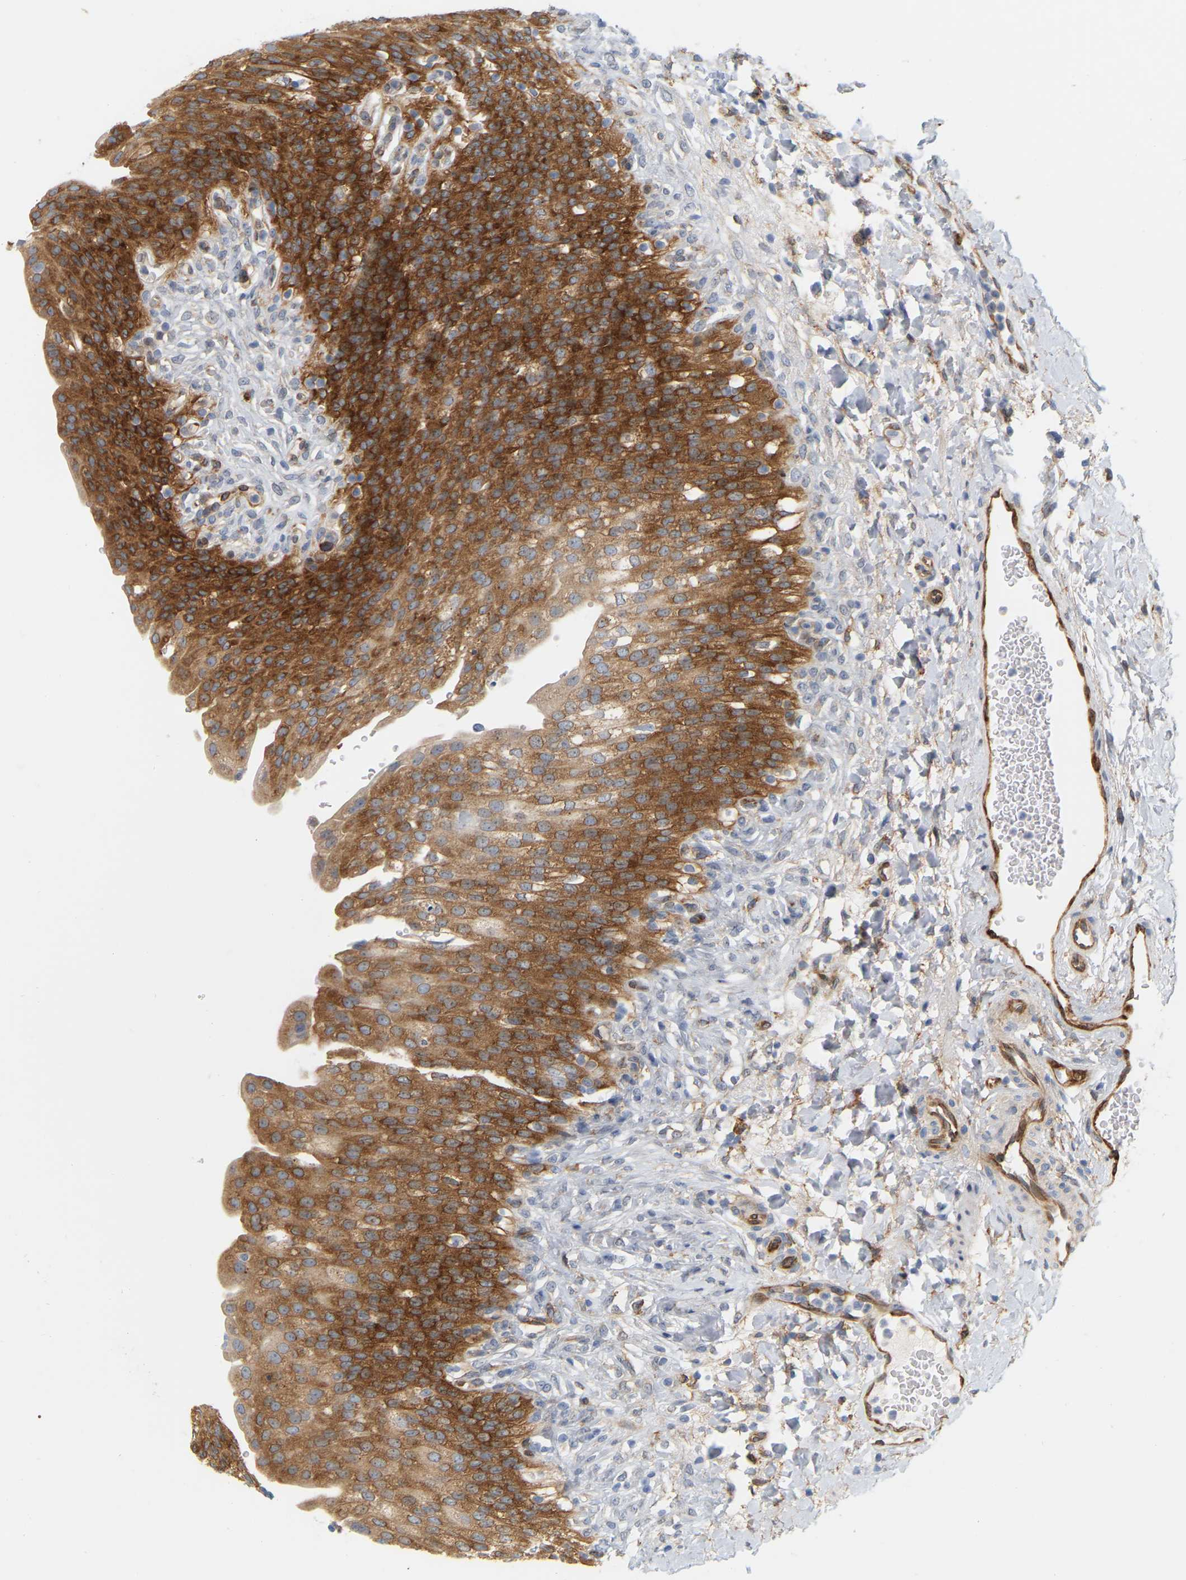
{"staining": {"intensity": "strong", "quantity": ">75%", "location": "cytoplasmic/membranous"}, "tissue": "urinary bladder", "cell_type": "Urothelial cells", "image_type": "normal", "snomed": [{"axis": "morphology", "description": "Urothelial carcinoma, High grade"}, {"axis": "topography", "description": "Urinary bladder"}], "caption": "The image exhibits staining of normal urinary bladder, revealing strong cytoplasmic/membranous protein expression (brown color) within urothelial cells.", "gene": "RAPH1", "patient": {"sex": "male", "age": 46}}